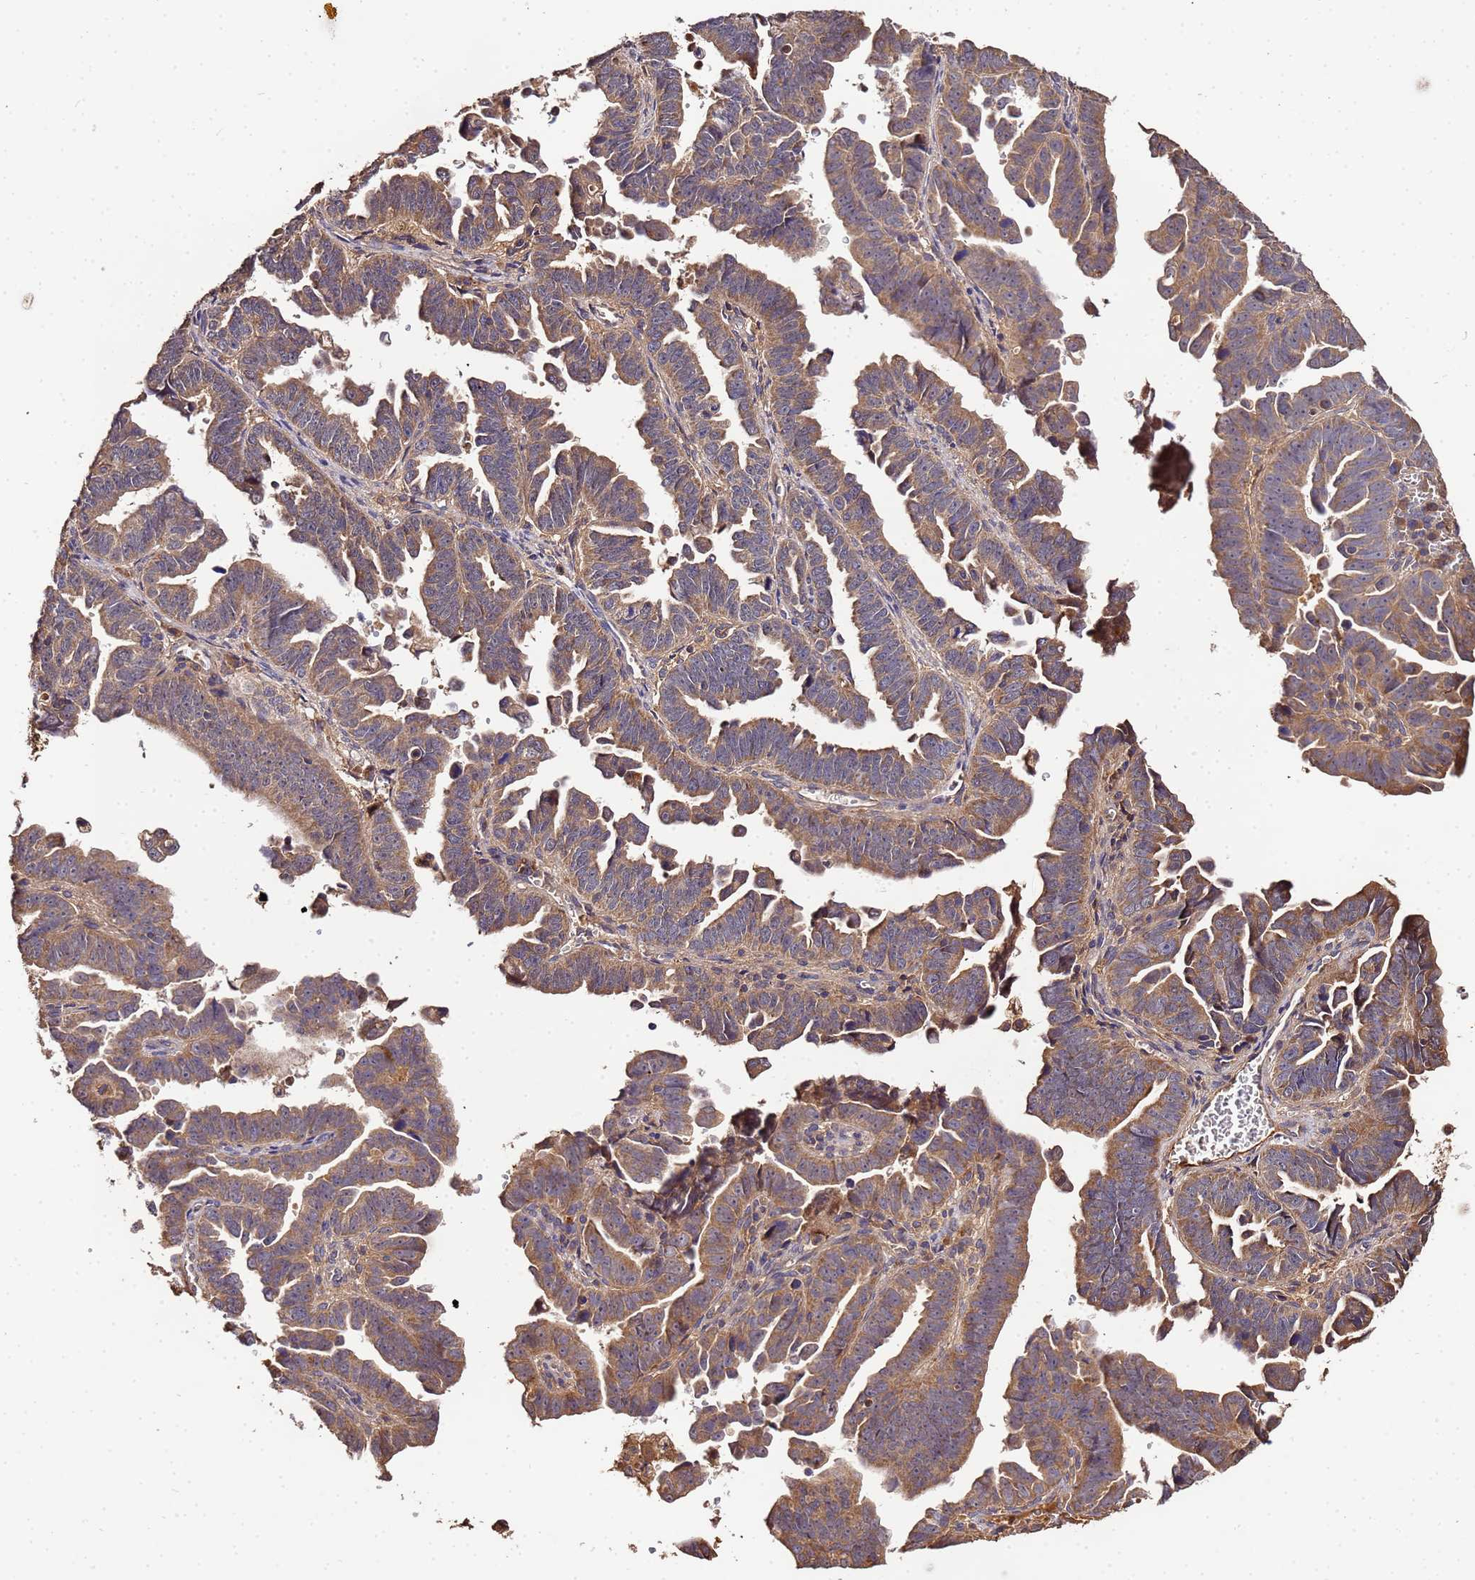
{"staining": {"intensity": "moderate", "quantity": ">75%", "location": "cytoplasmic/membranous"}, "tissue": "endometrial cancer", "cell_type": "Tumor cells", "image_type": "cancer", "snomed": [{"axis": "morphology", "description": "Adenocarcinoma, NOS"}, {"axis": "topography", "description": "Endometrium"}], "caption": "An image of endometrial cancer (adenocarcinoma) stained for a protein demonstrates moderate cytoplasmic/membranous brown staining in tumor cells.", "gene": "MTERF1", "patient": {"sex": "female", "age": 75}}